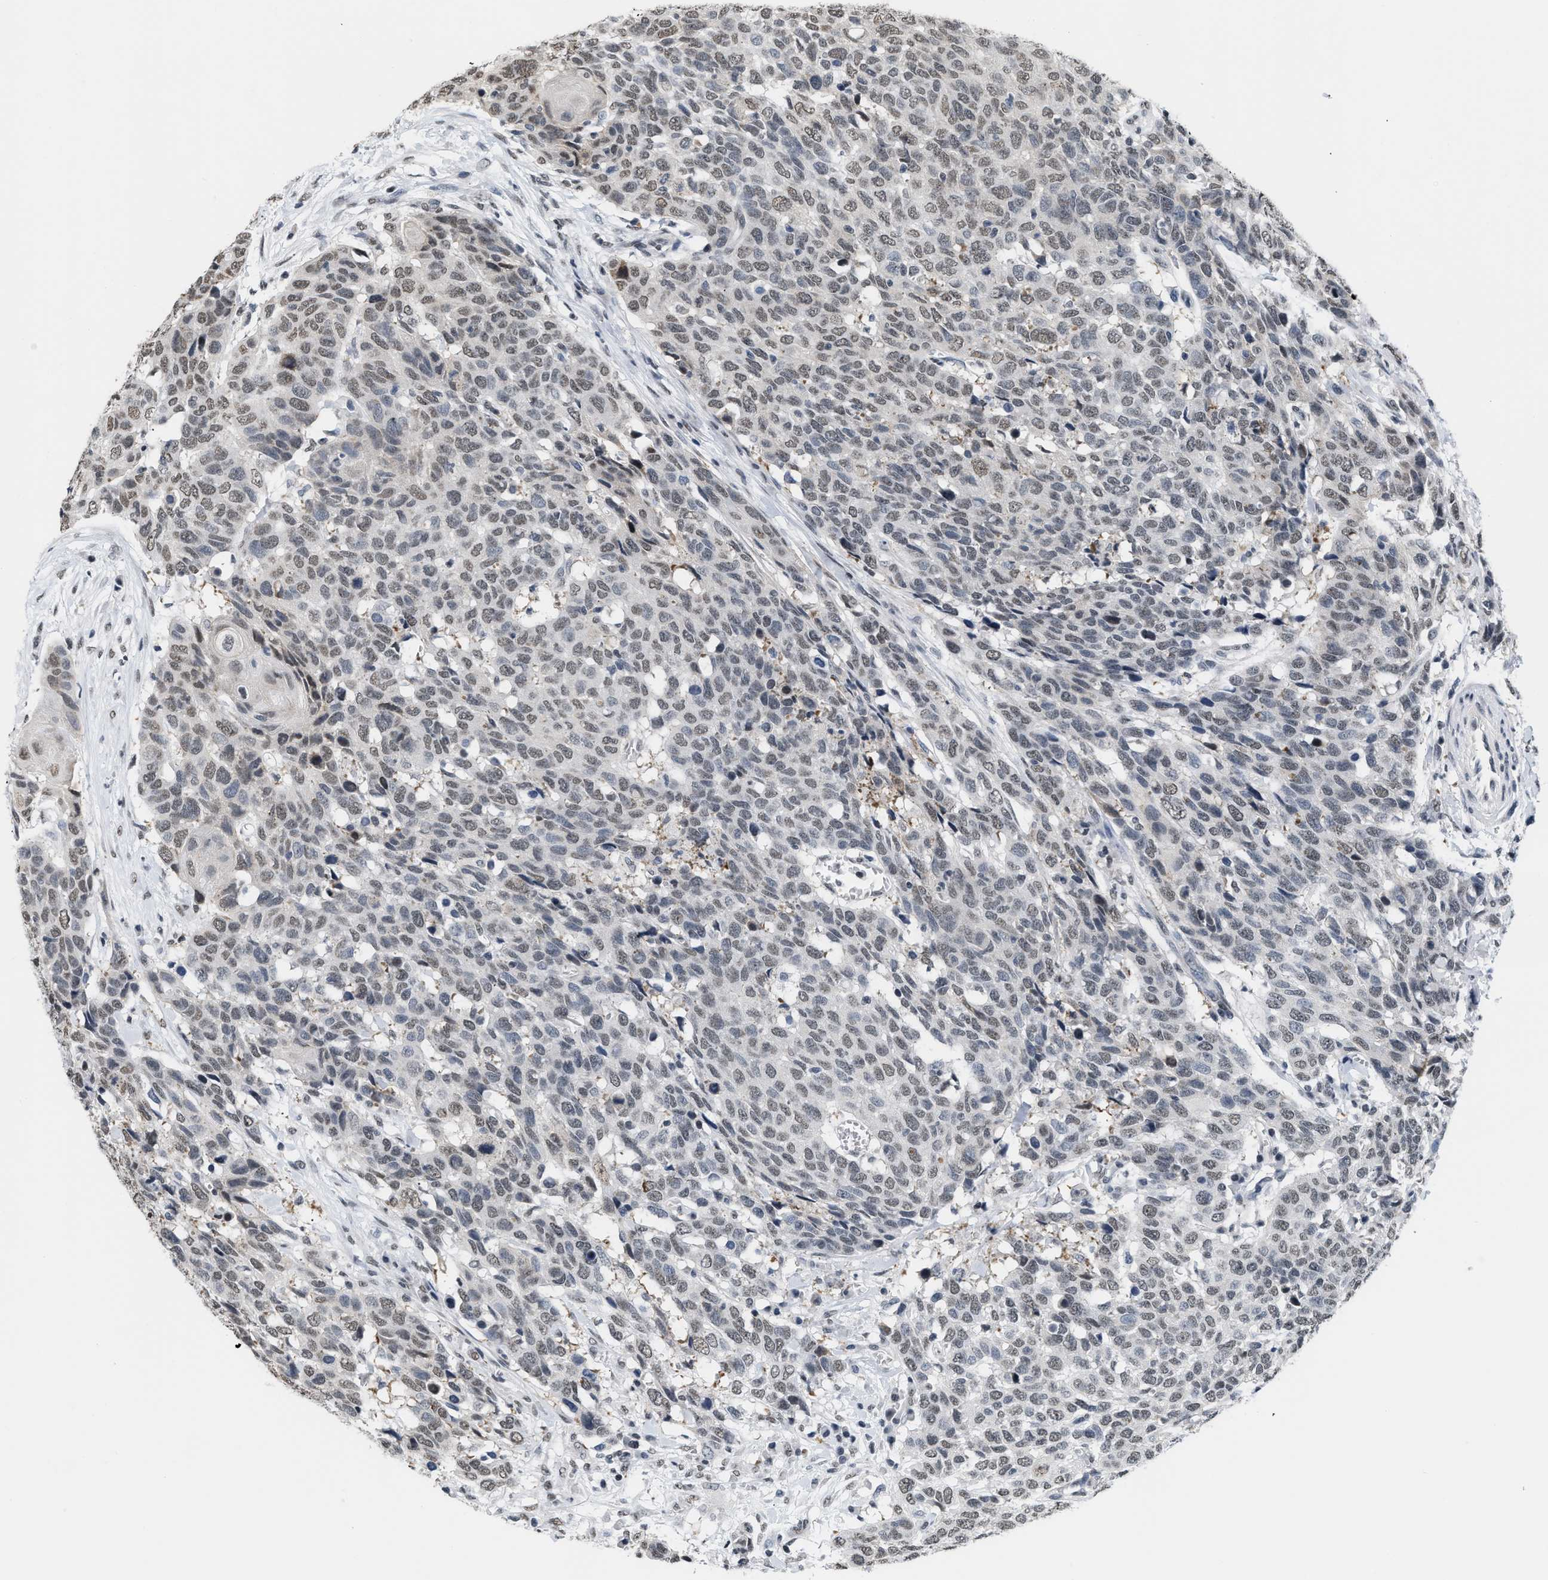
{"staining": {"intensity": "weak", "quantity": ">75%", "location": "nuclear"}, "tissue": "head and neck cancer", "cell_type": "Tumor cells", "image_type": "cancer", "snomed": [{"axis": "morphology", "description": "Squamous cell carcinoma, NOS"}, {"axis": "topography", "description": "Head-Neck"}], "caption": "Head and neck squamous cell carcinoma stained with a brown dye reveals weak nuclear positive staining in about >75% of tumor cells.", "gene": "RAF1", "patient": {"sex": "male", "age": 66}}